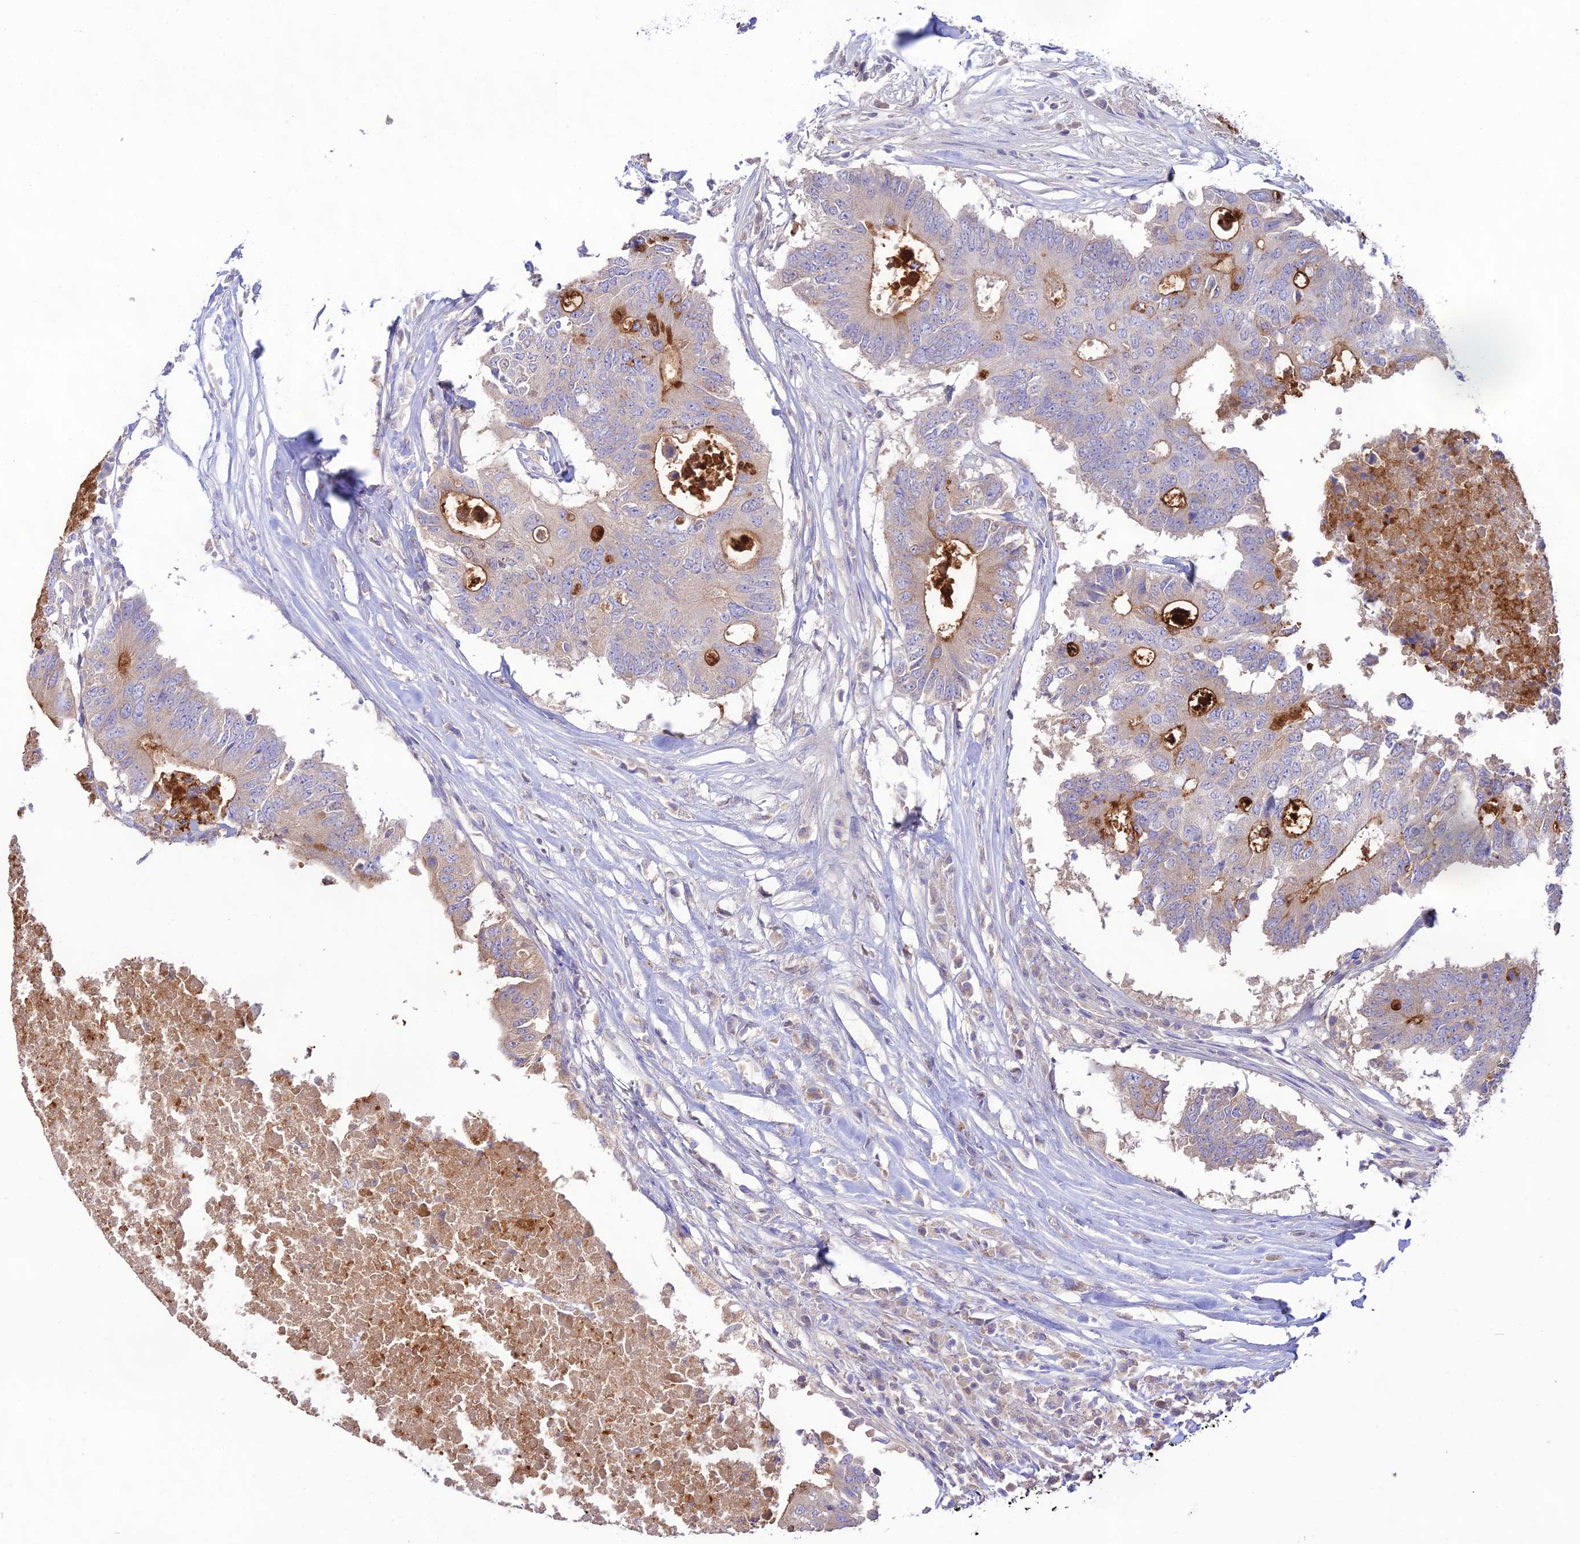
{"staining": {"intensity": "moderate", "quantity": "<25%", "location": "cytoplasmic/membranous"}, "tissue": "colorectal cancer", "cell_type": "Tumor cells", "image_type": "cancer", "snomed": [{"axis": "morphology", "description": "Adenocarcinoma, NOS"}, {"axis": "topography", "description": "Colon"}], "caption": "Immunohistochemical staining of human colorectal cancer displays low levels of moderate cytoplasmic/membranous positivity in about <25% of tumor cells. The staining is performed using DAB (3,3'-diaminobenzidine) brown chromogen to label protein expression. The nuclei are counter-stained blue using hematoxylin.", "gene": "NLRP9", "patient": {"sex": "male", "age": 71}}